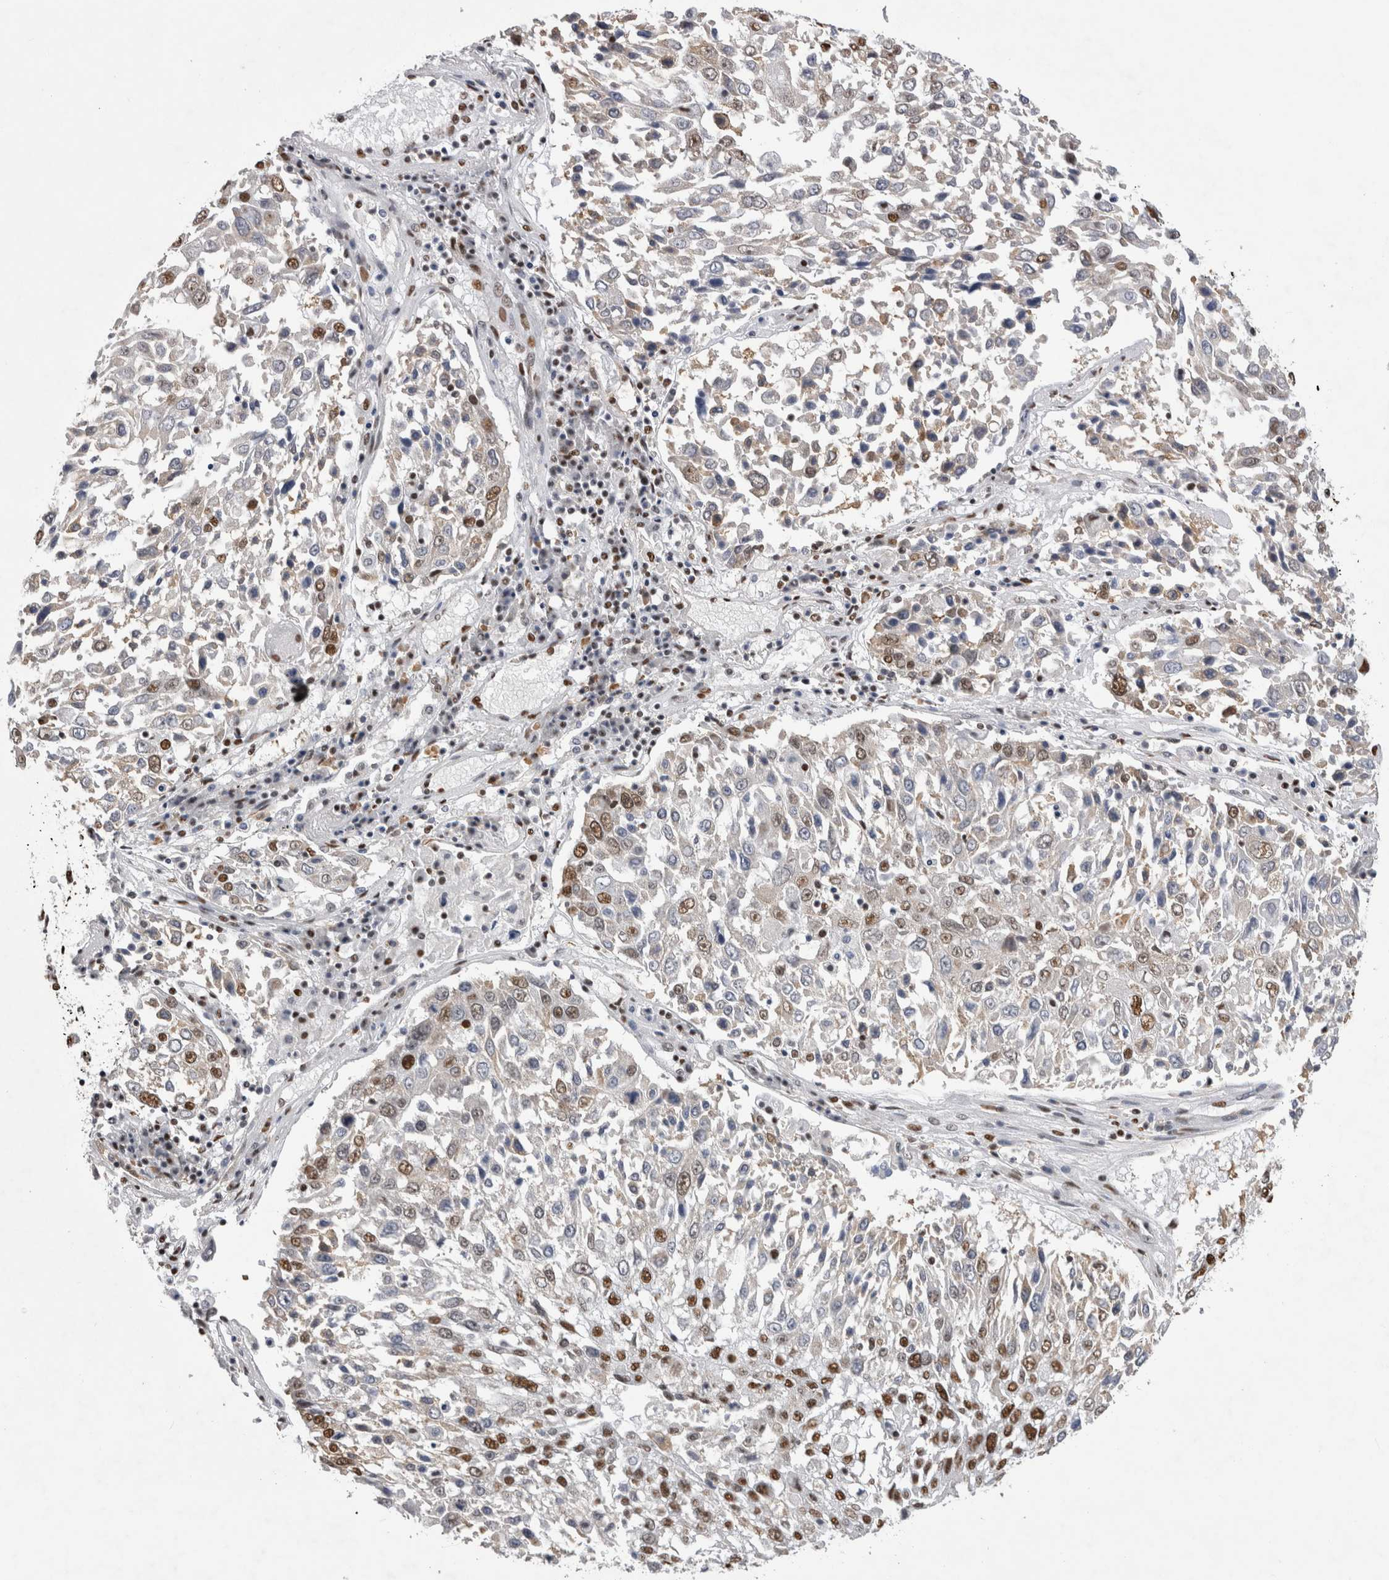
{"staining": {"intensity": "strong", "quantity": "<25%", "location": "nuclear"}, "tissue": "lung cancer", "cell_type": "Tumor cells", "image_type": "cancer", "snomed": [{"axis": "morphology", "description": "Squamous cell carcinoma, NOS"}, {"axis": "topography", "description": "Lung"}], "caption": "Immunohistochemistry (IHC) (DAB (3,3'-diaminobenzidine)) staining of human lung squamous cell carcinoma shows strong nuclear protein expression in approximately <25% of tumor cells.", "gene": "ALPK3", "patient": {"sex": "male", "age": 65}}